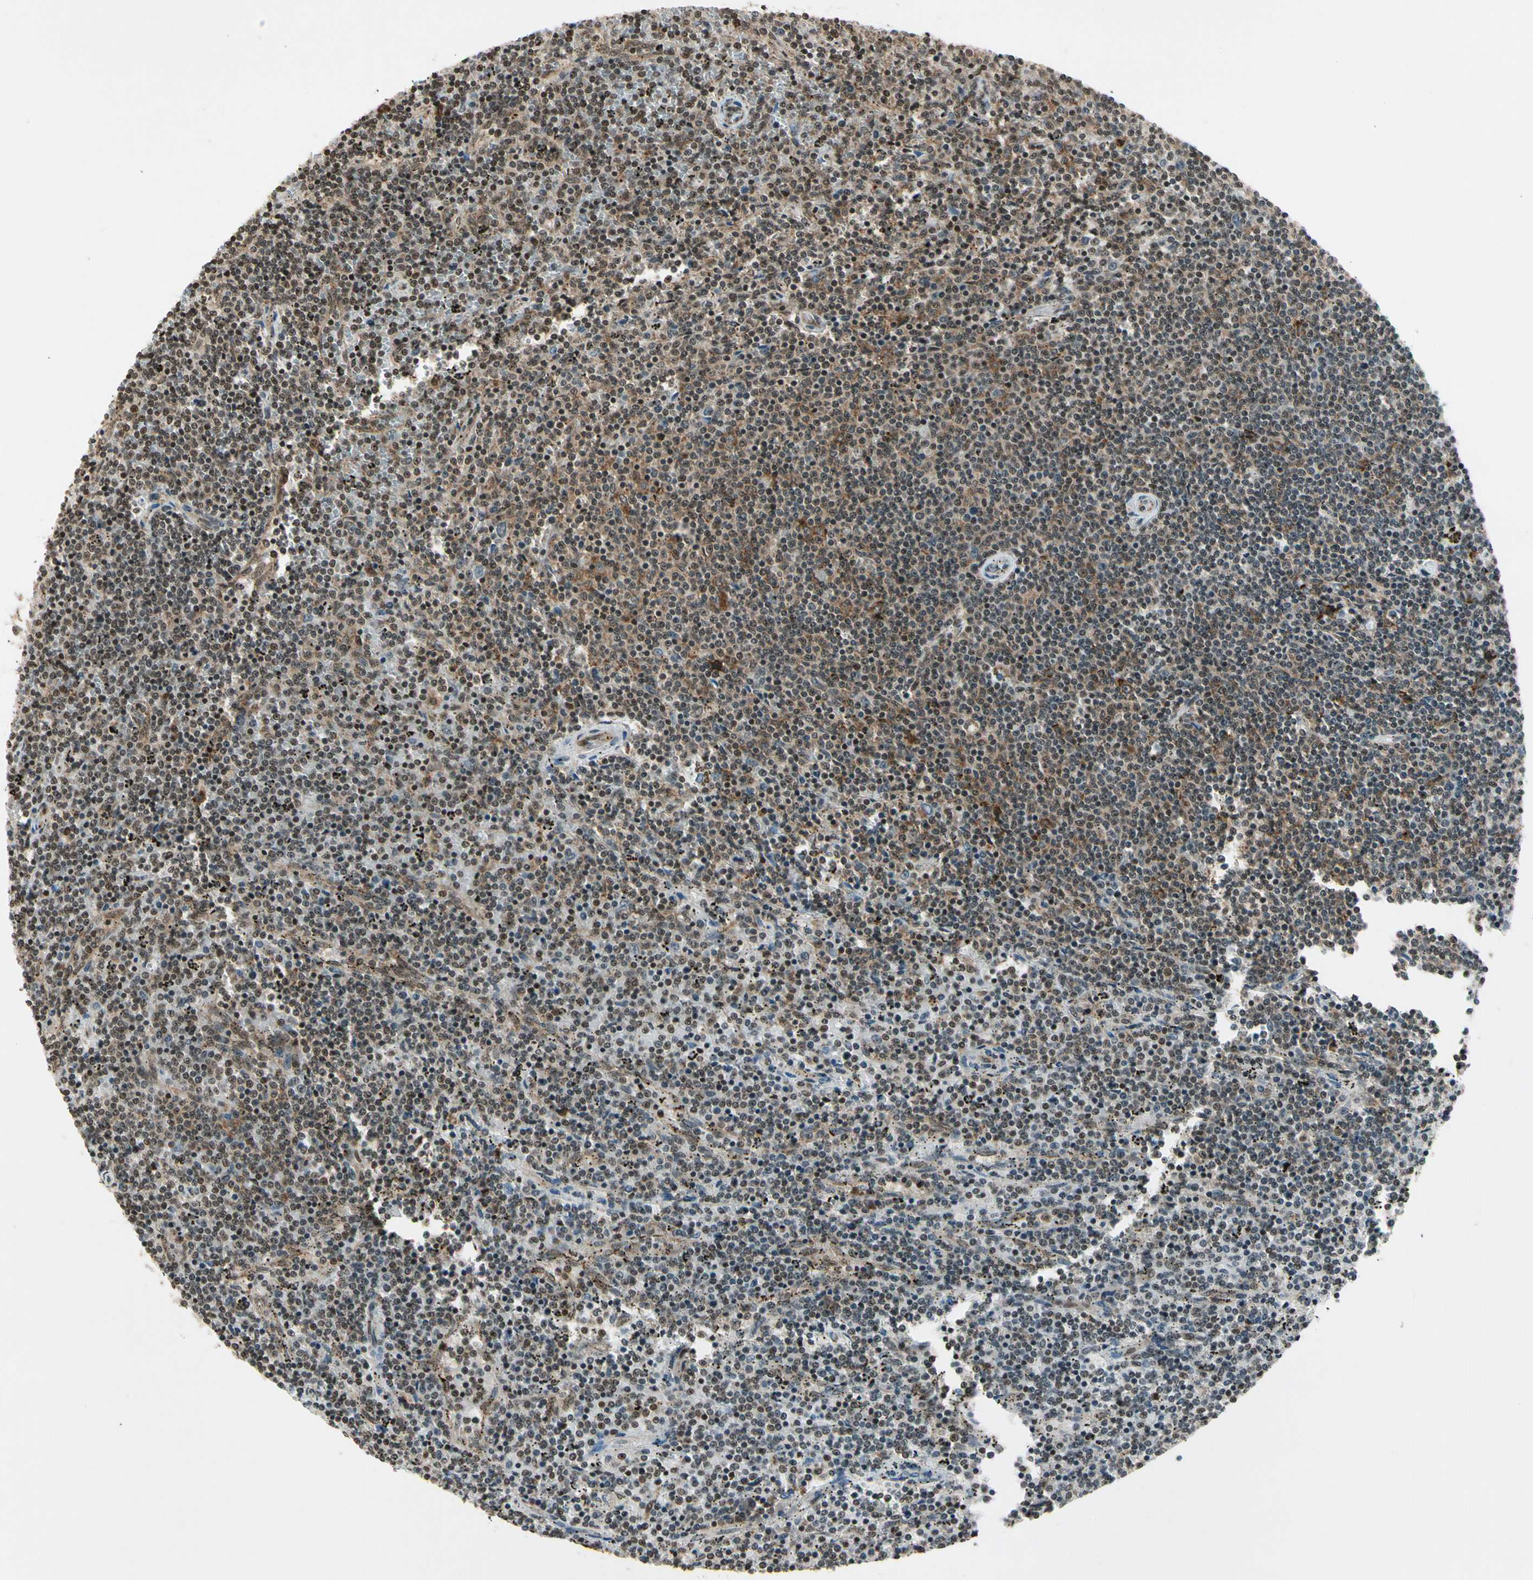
{"staining": {"intensity": "weak", "quantity": "25%-75%", "location": "nuclear"}, "tissue": "lymphoma", "cell_type": "Tumor cells", "image_type": "cancer", "snomed": [{"axis": "morphology", "description": "Malignant lymphoma, non-Hodgkin's type, Low grade"}, {"axis": "topography", "description": "Spleen"}], "caption": "Immunohistochemistry image of neoplastic tissue: human malignant lymphoma, non-Hodgkin's type (low-grade) stained using immunohistochemistry (IHC) demonstrates low levels of weak protein expression localized specifically in the nuclear of tumor cells, appearing as a nuclear brown color.", "gene": "SMN2", "patient": {"sex": "female", "age": 50}}